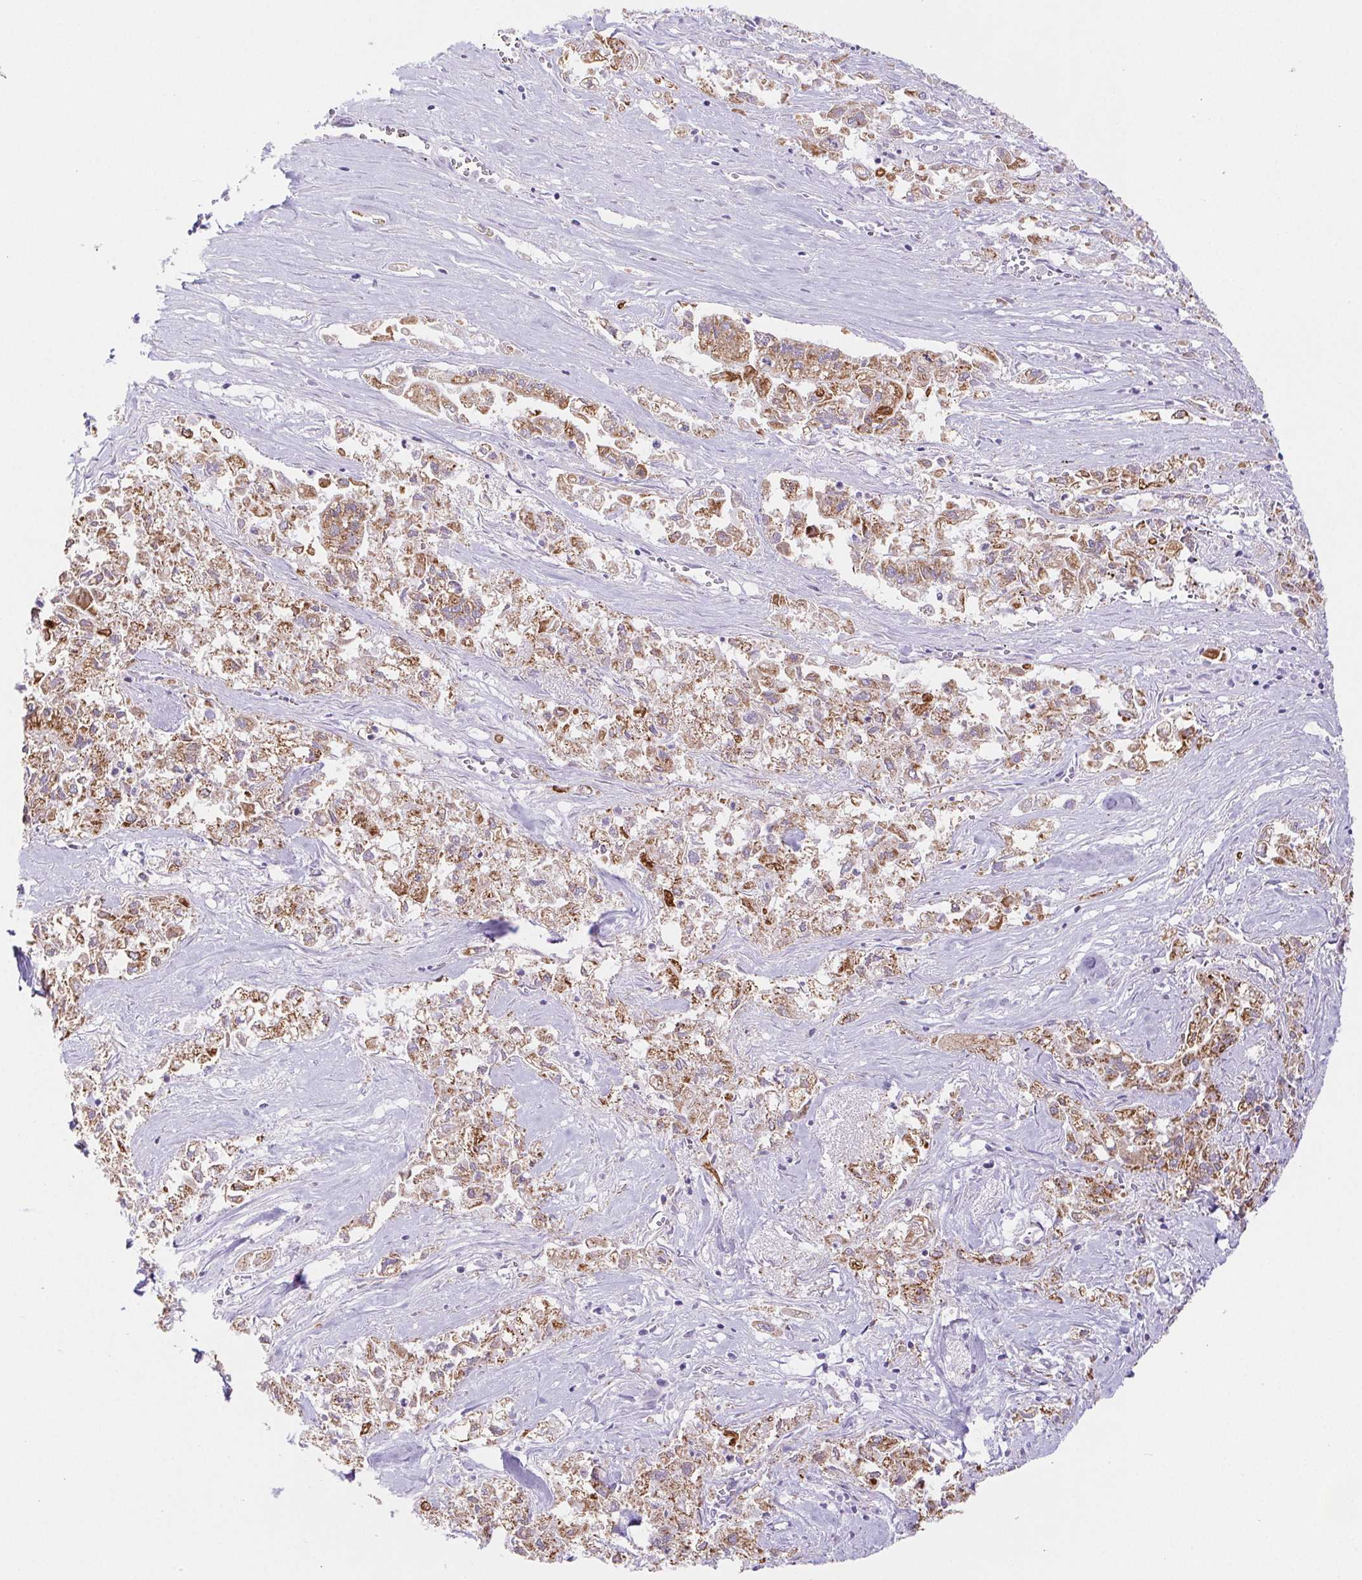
{"staining": {"intensity": "moderate", "quantity": ">75%", "location": "cytoplasmic/membranous"}, "tissue": "pancreatic cancer", "cell_type": "Tumor cells", "image_type": "cancer", "snomed": [{"axis": "morphology", "description": "Adenocarcinoma, NOS"}, {"axis": "topography", "description": "Pancreas"}], "caption": "The immunohistochemical stain labels moderate cytoplasmic/membranous staining in tumor cells of pancreatic adenocarcinoma tissue. Ihc stains the protein in brown and the nuclei are stained blue.", "gene": "NIPSNAP2", "patient": {"sex": "male", "age": 72}}